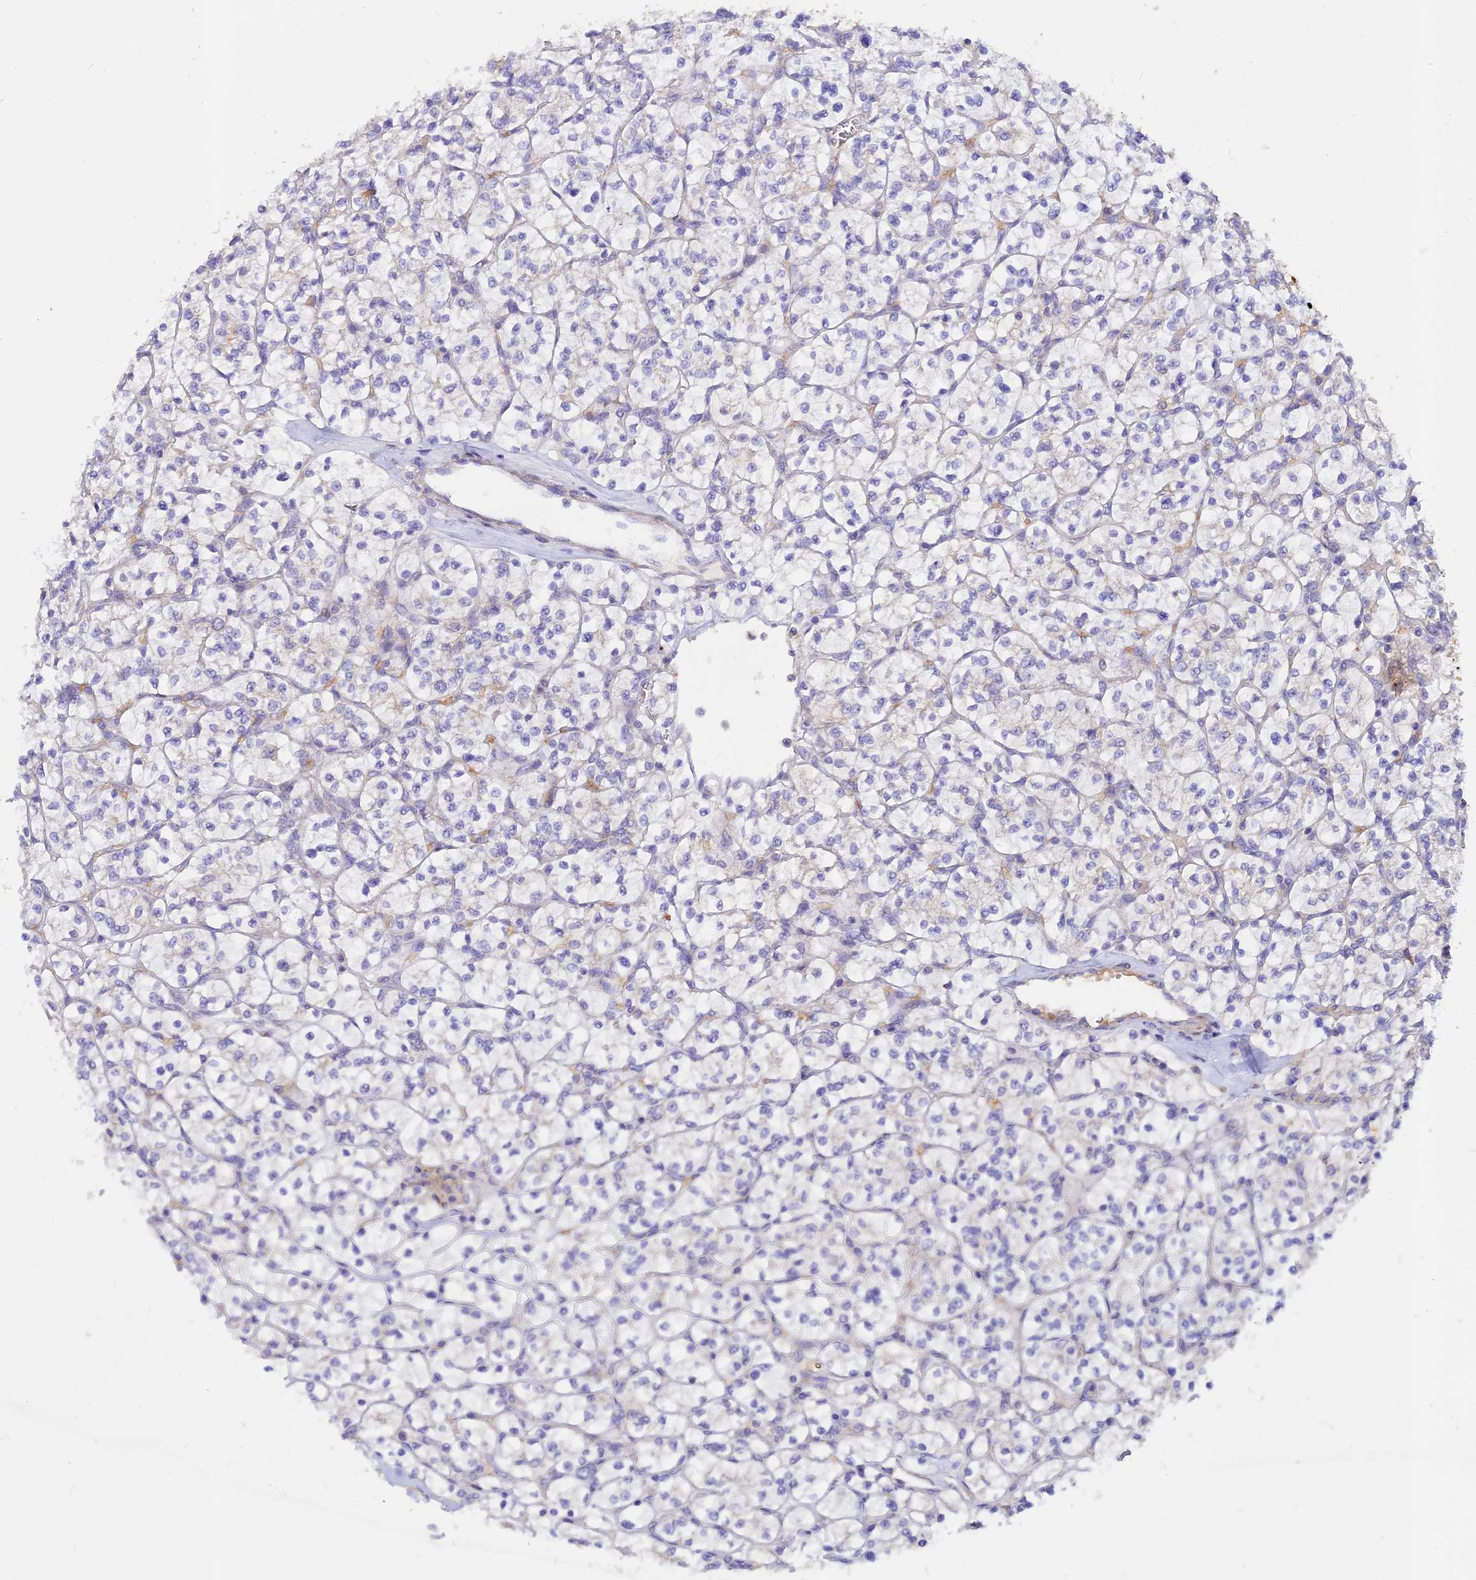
{"staining": {"intensity": "negative", "quantity": "none", "location": "none"}, "tissue": "renal cancer", "cell_type": "Tumor cells", "image_type": "cancer", "snomed": [{"axis": "morphology", "description": "Adenocarcinoma, NOS"}, {"axis": "topography", "description": "Kidney"}], "caption": "The photomicrograph shows no staining of tumor cells in renal adenocarcinoma.", "gene": "DENND2D", "patient": {"sex": "female", "age": 64}}